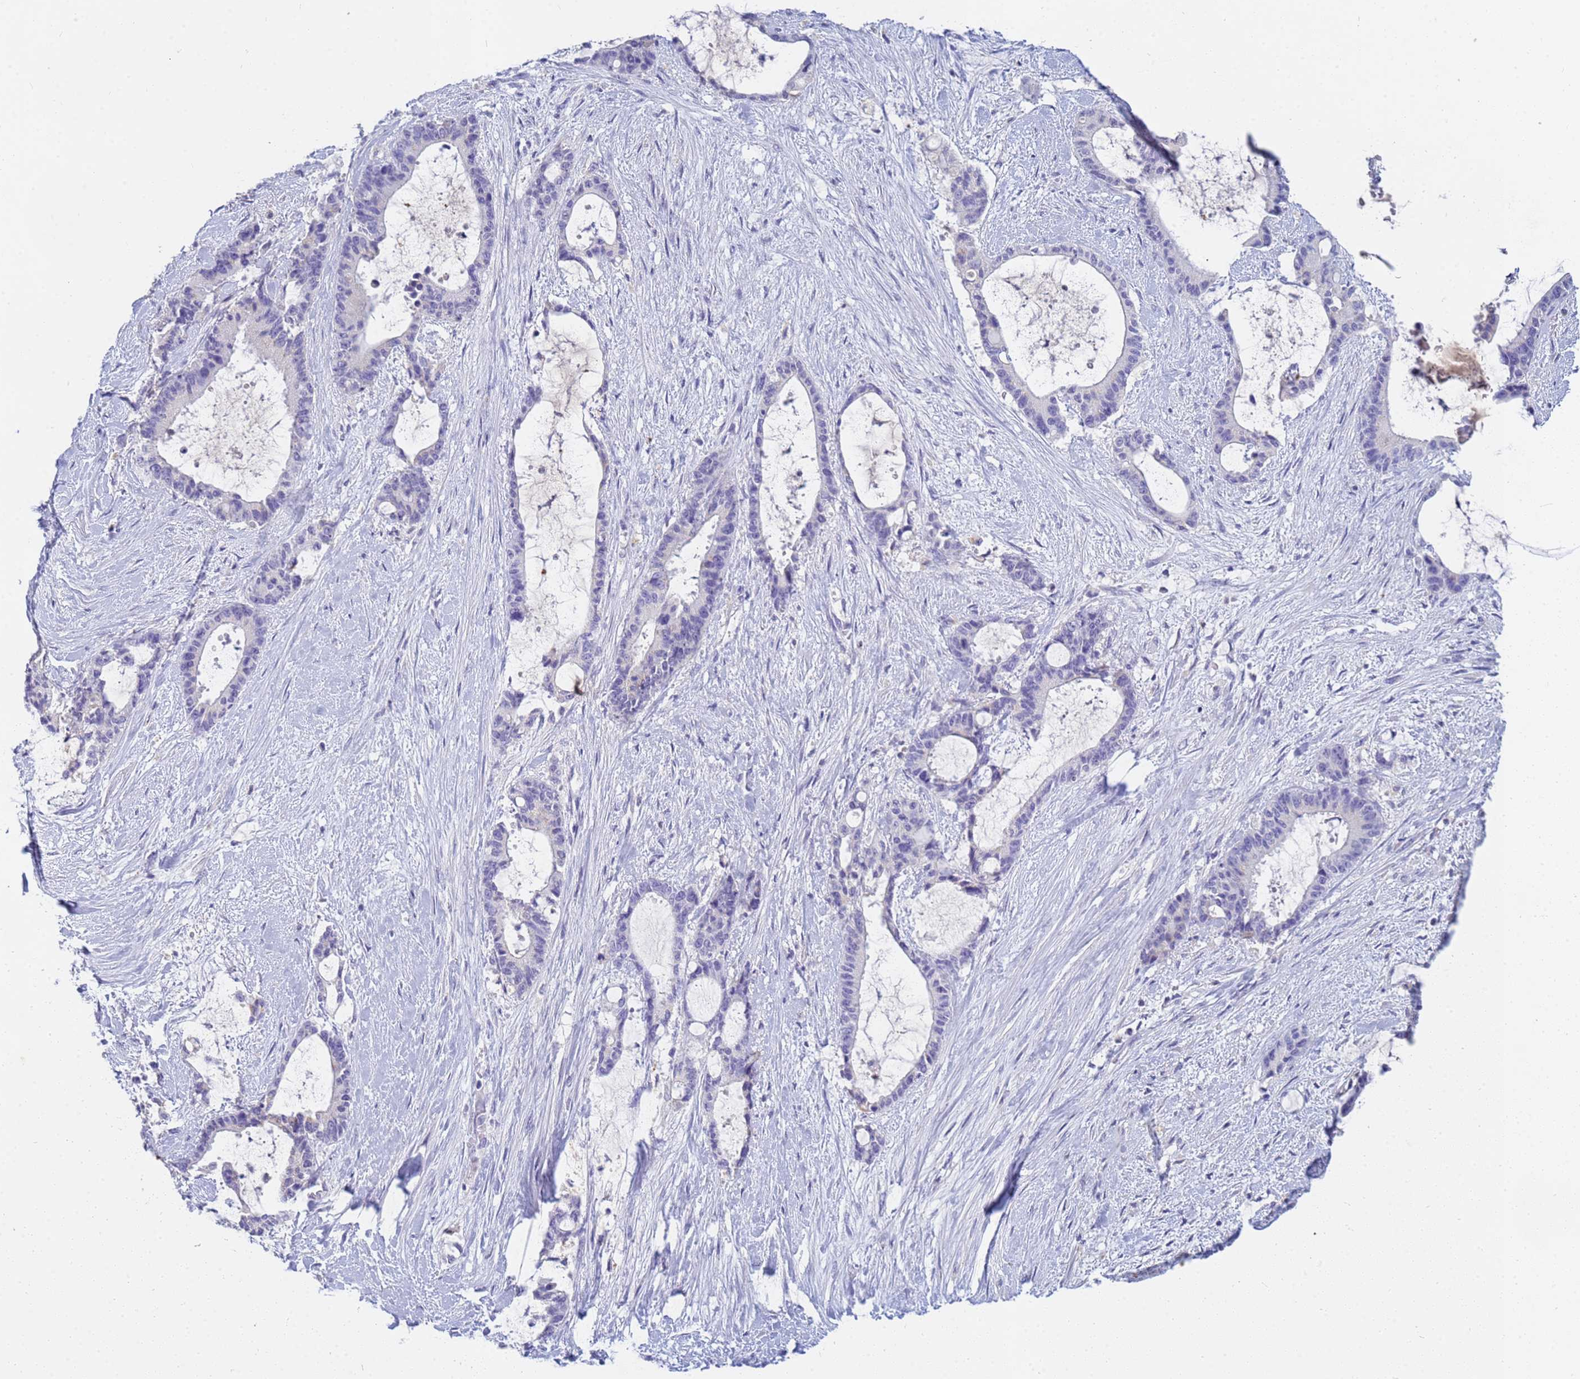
{"staining": {"intensity": "negative", "quantity": "none", "location": "none"}, "tissue": "liver cancer", "cell_type": "Tumor cells", "image_type": "cancer", "snomed": [{"axis": "morphology", "description": "Normal tissue, NOS"}, {"axis": "morphology", "description": "Cholangiocarcinoma"}, {"axis": "topography", "description": "Liver"}, {"axis": "topography", "description": "Peripheral nerve tissue"}], "caption": "Tumor cells are negative for protein expression in human liver cancer (cholangiocarcinoma). (DAB (3,3'-diaminobenzidine) immunohistochemistry visualized using brightfield microscopy, high magnification).", "gene": "B3GNT8", "patient": {"sex": "female", "age": 73}}